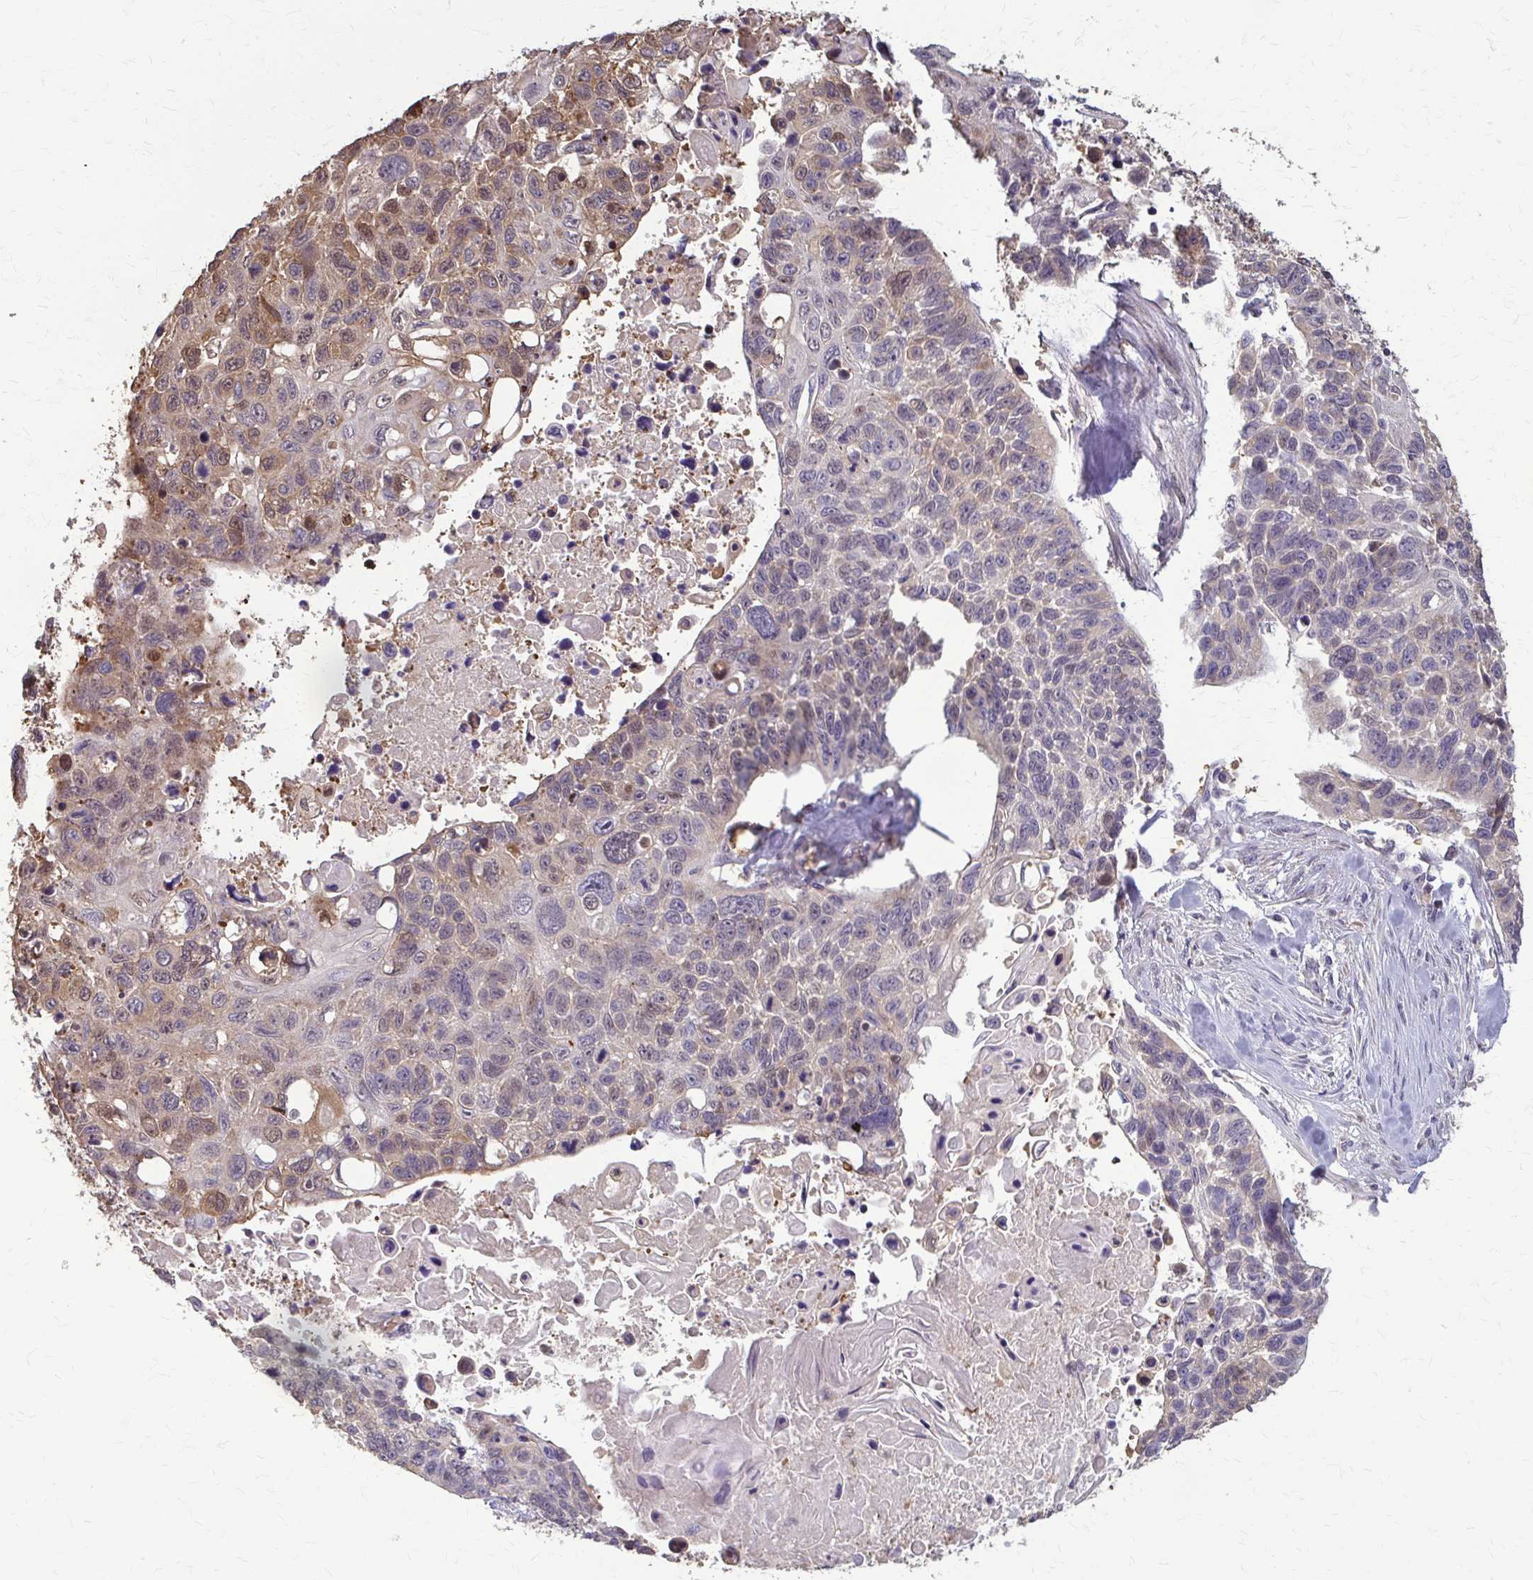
{"staining": {"intensity": "moderate", "quantity": "<25%", "location": "cytoplasmic/membranous,nuclear"}, "tissue": "lung cancer", "cell_type": "Tumor cells", "image_type": "cancer", "snomed": [{"axis": "morphology", "description": "Squamous cell carcinoma, NOS"}, {"axis": "topography", "description": "Lung"}], "caption": "Approximately <25% of tumor cells in lung cancer (squamous cell carcinoma) show moderate cytoplasmic/membranous and nuclear protein positivity as visualized by brown immunohistochemical staining.", "gene": "ZNF34", "patient": {"sex": "male", "age": 62}}